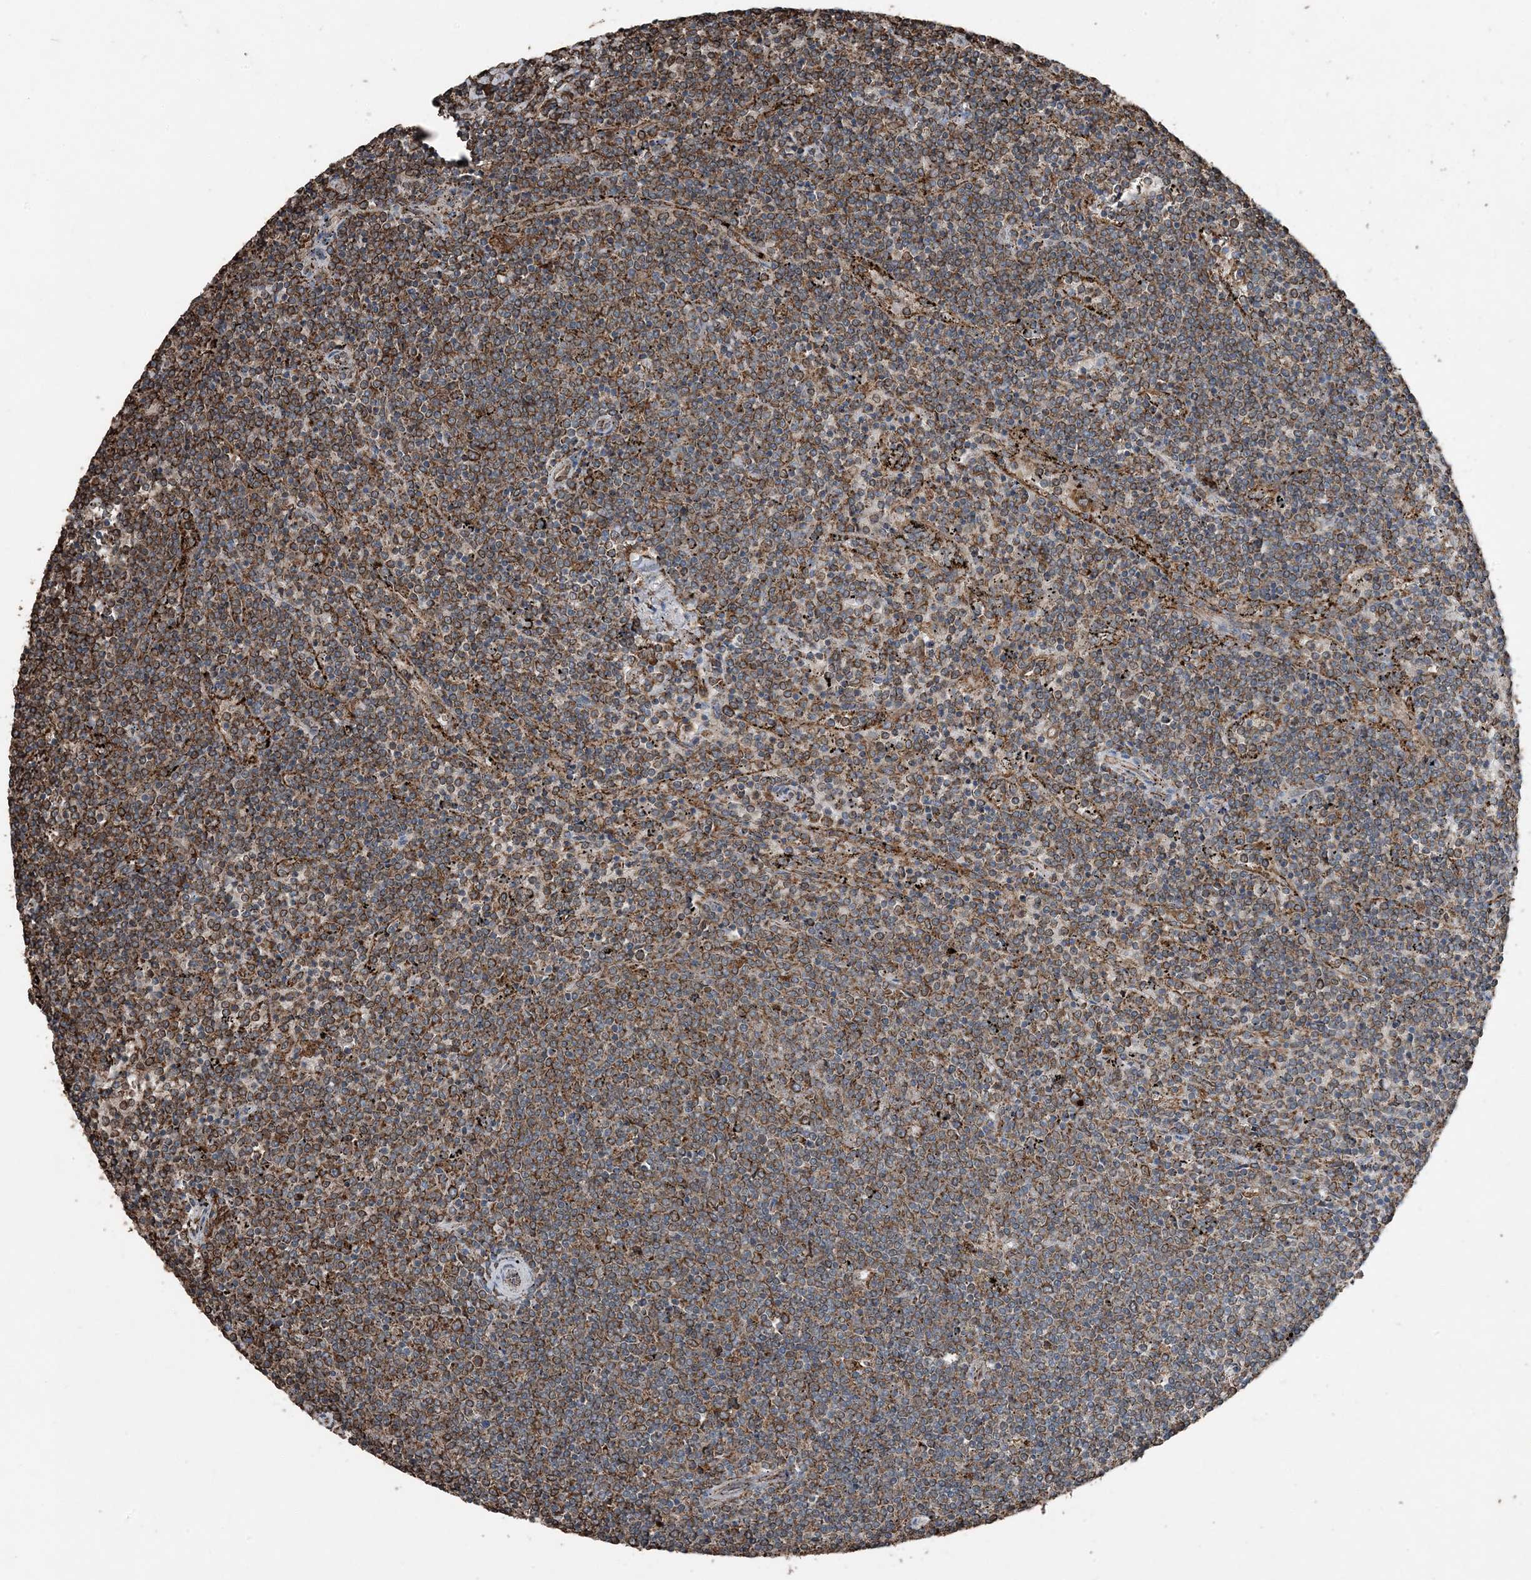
{"staining": {"intensity": "strong", "quantity": ">75%", "location": "cytoplasmic/membranous"}, "tissue": "lymphoma", "cell_type": "Tumor cells", "image_type": "cancer", "snomed": [{"axis": "morphology", "description": "Malignant lymphoma, non-Hodgkin's type, Low grade"}, {"axis": "topography", "description": "Spleen"}], "caption": "Protein expression analysis of human malignant lymphoma, non-Hodgkin's type (low-grade) reveals strong cytoplasmic/membranous staining in approximately >75% of tumor cells.", "gene": "PDIA6", "patient": {"sex": "female", "age": 50}}